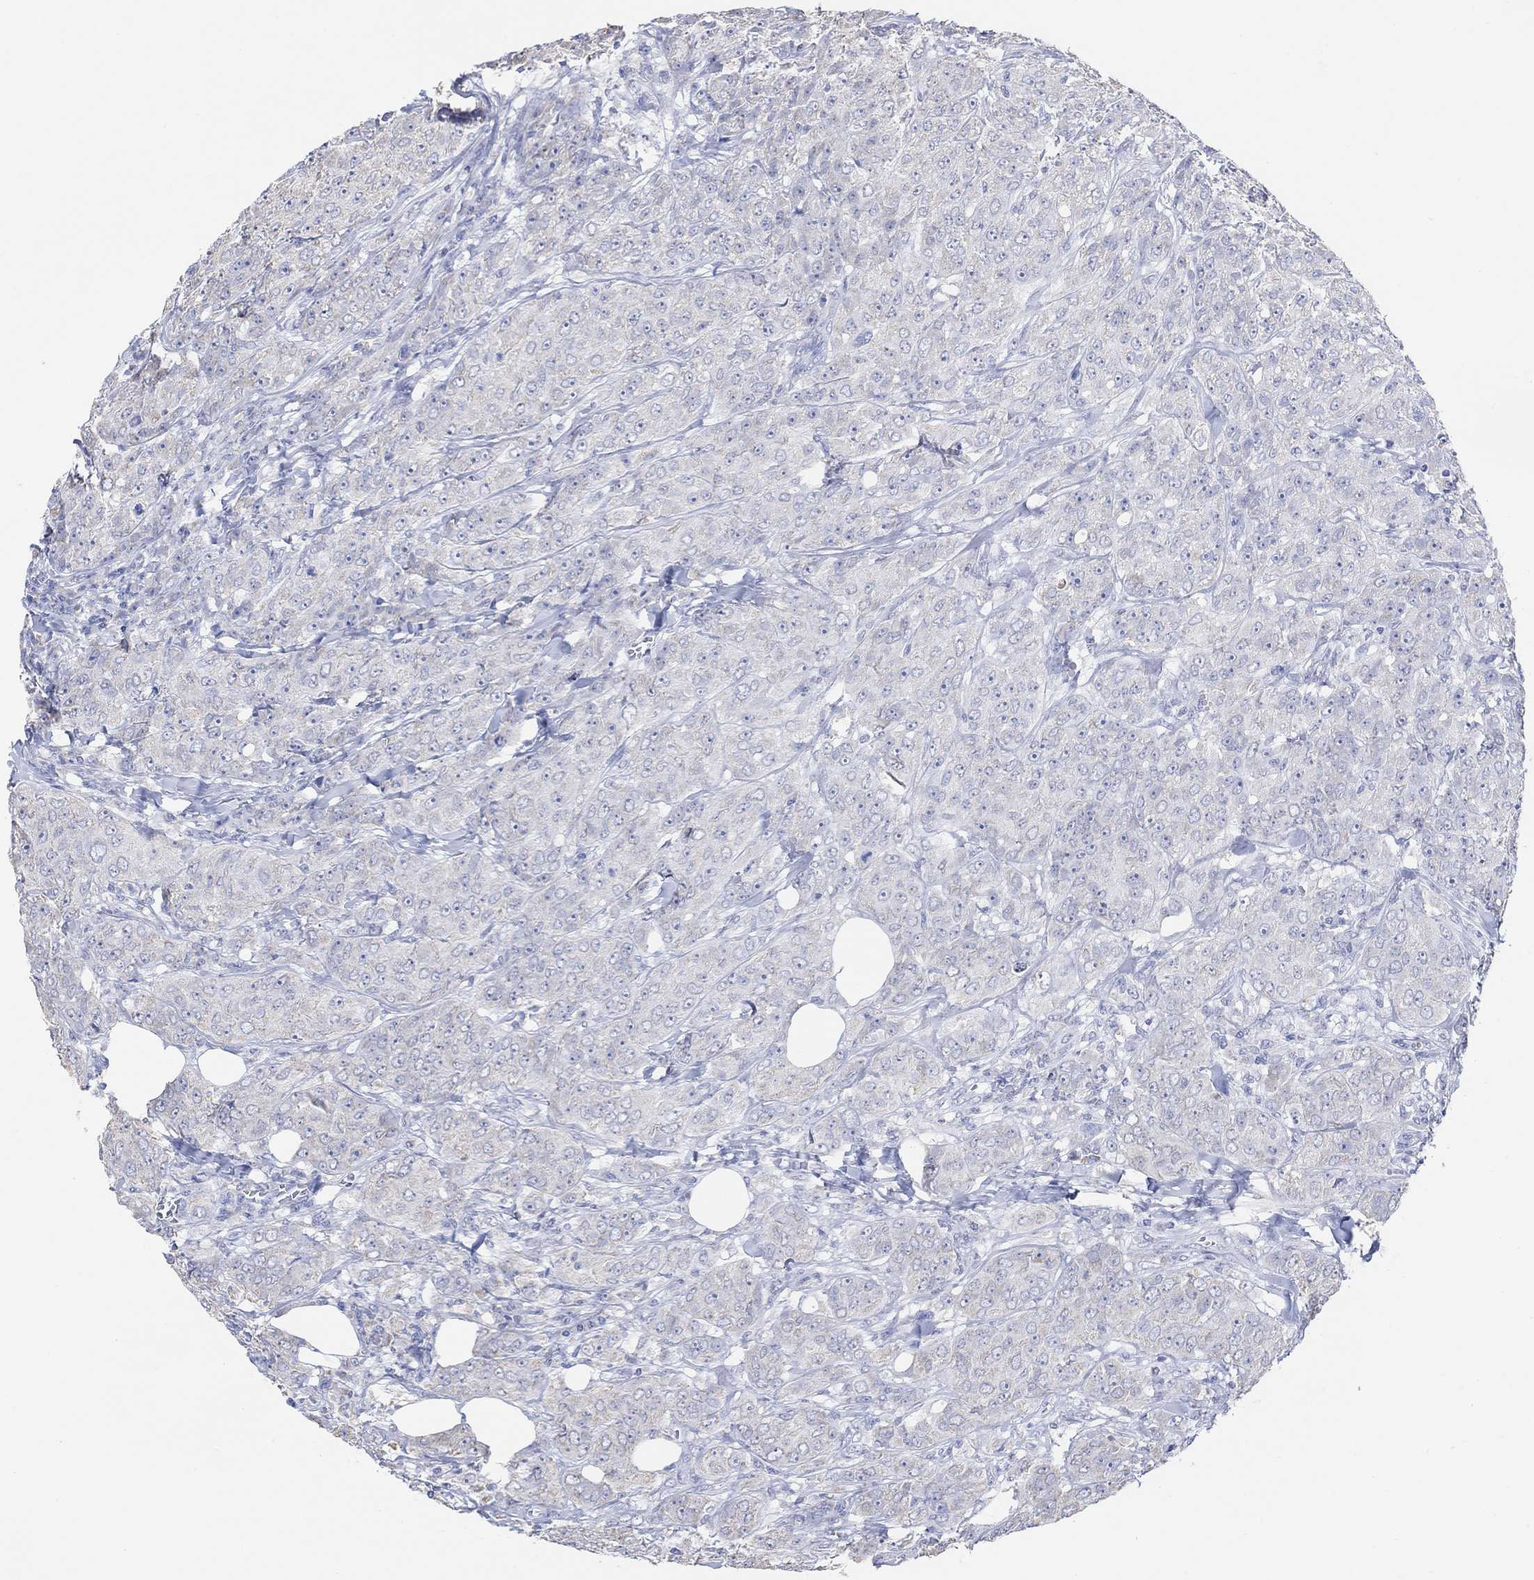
{"staining": {"intensity": "weak", "quantity": "<25%", "location": "cytoplasmic/membranous"}, "tissue": "breast cancer", "cell_type": "Tumor cells", "image_type": "cancer", "snomed": [{"axis": "morphology", "description": "Duct carcinoma"}, {"axis": "topography", "description": "Breast"}], "caption": "This image is of breast infiltrating ductal carcinoma stained with immunohistochemistry (IHC) to label a protein in brown with the nuclei are counter-stained blue. There is no staining in tumor cells.", "gene": "SYT12", "patient": {"sex": "female", "age": 43}}